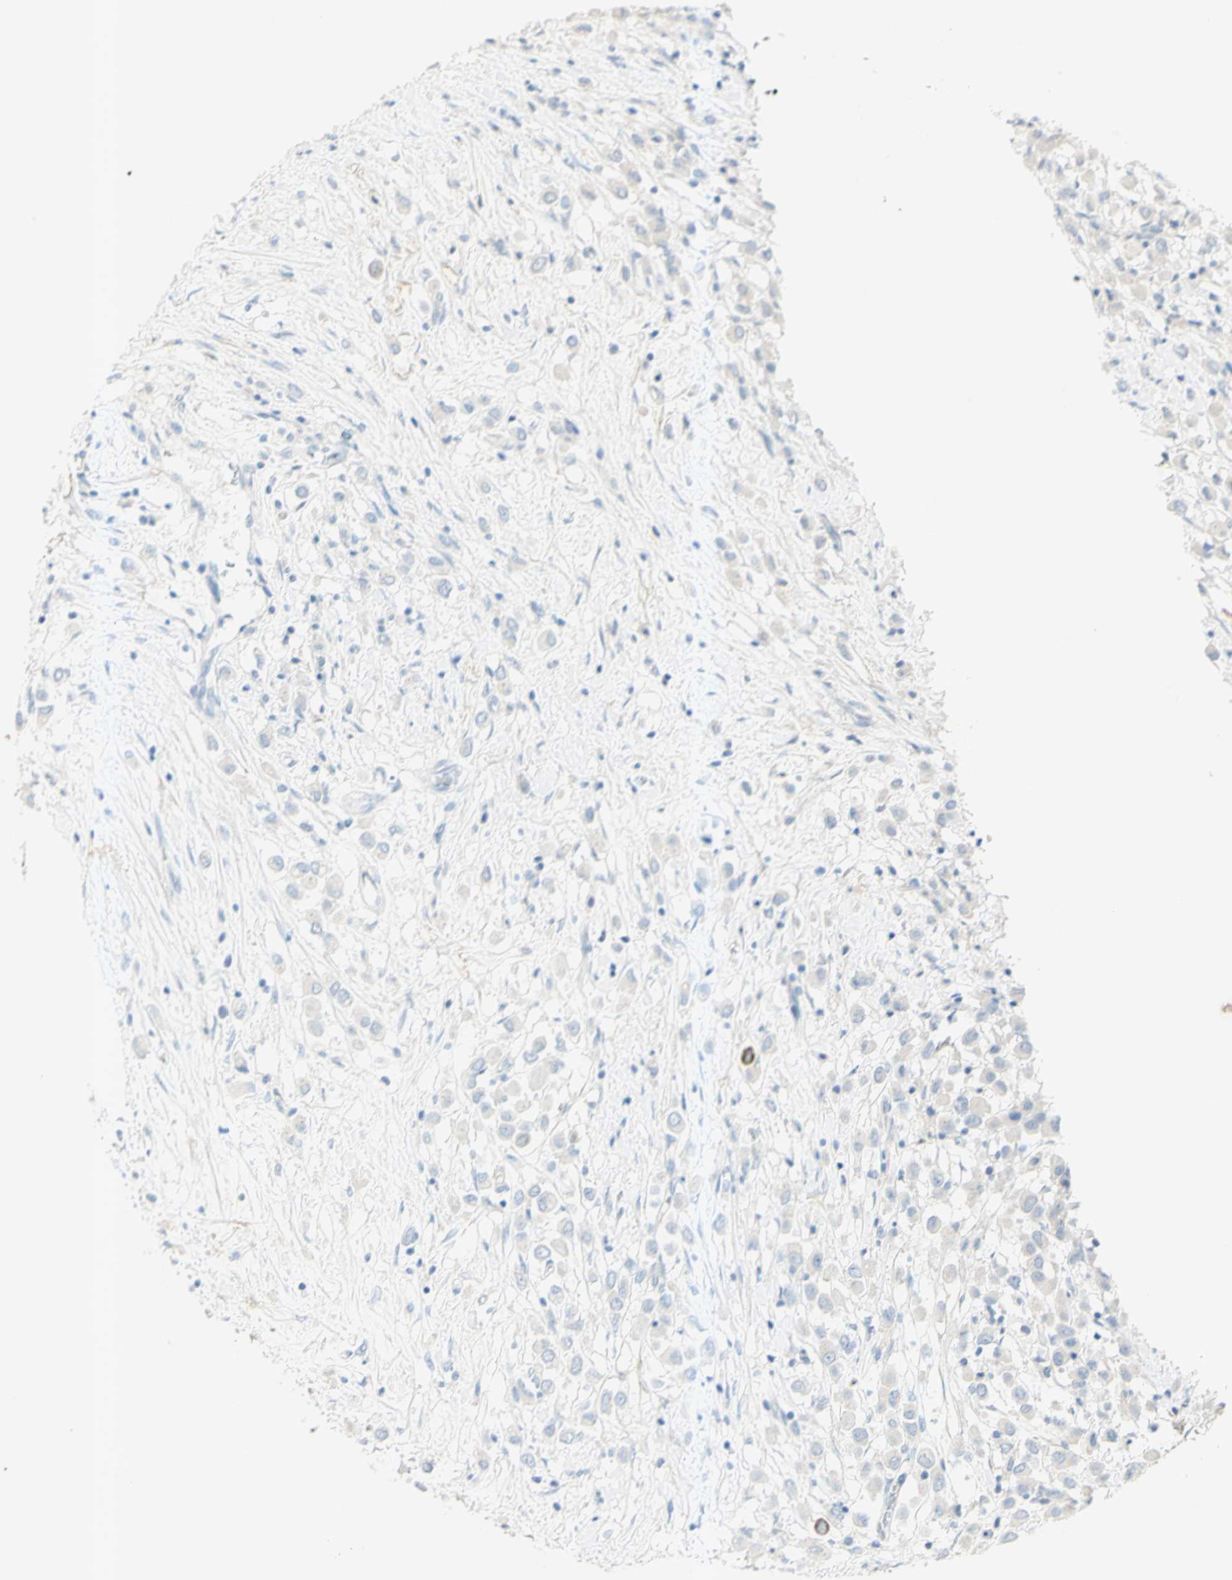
{"staining": {"intensity": "negative", "quantity": "none", "location": "none"}, "tissue": "breast cancer", "cell_type": "Tumor cells", "image_type": "cancer", "snomed": [{"axis": "morphology", "description": "Duct carcinoma"}, {"axis": "topography", "description": "Breast"}], "caption": "DAB immunohistochemical staining of human breast cancer (infiltrating ductal carcinoma) demonstrates no significant positivity in tumor cells.", "gene": "GDF15", "patient": {"sex": "female", "age": 61}}